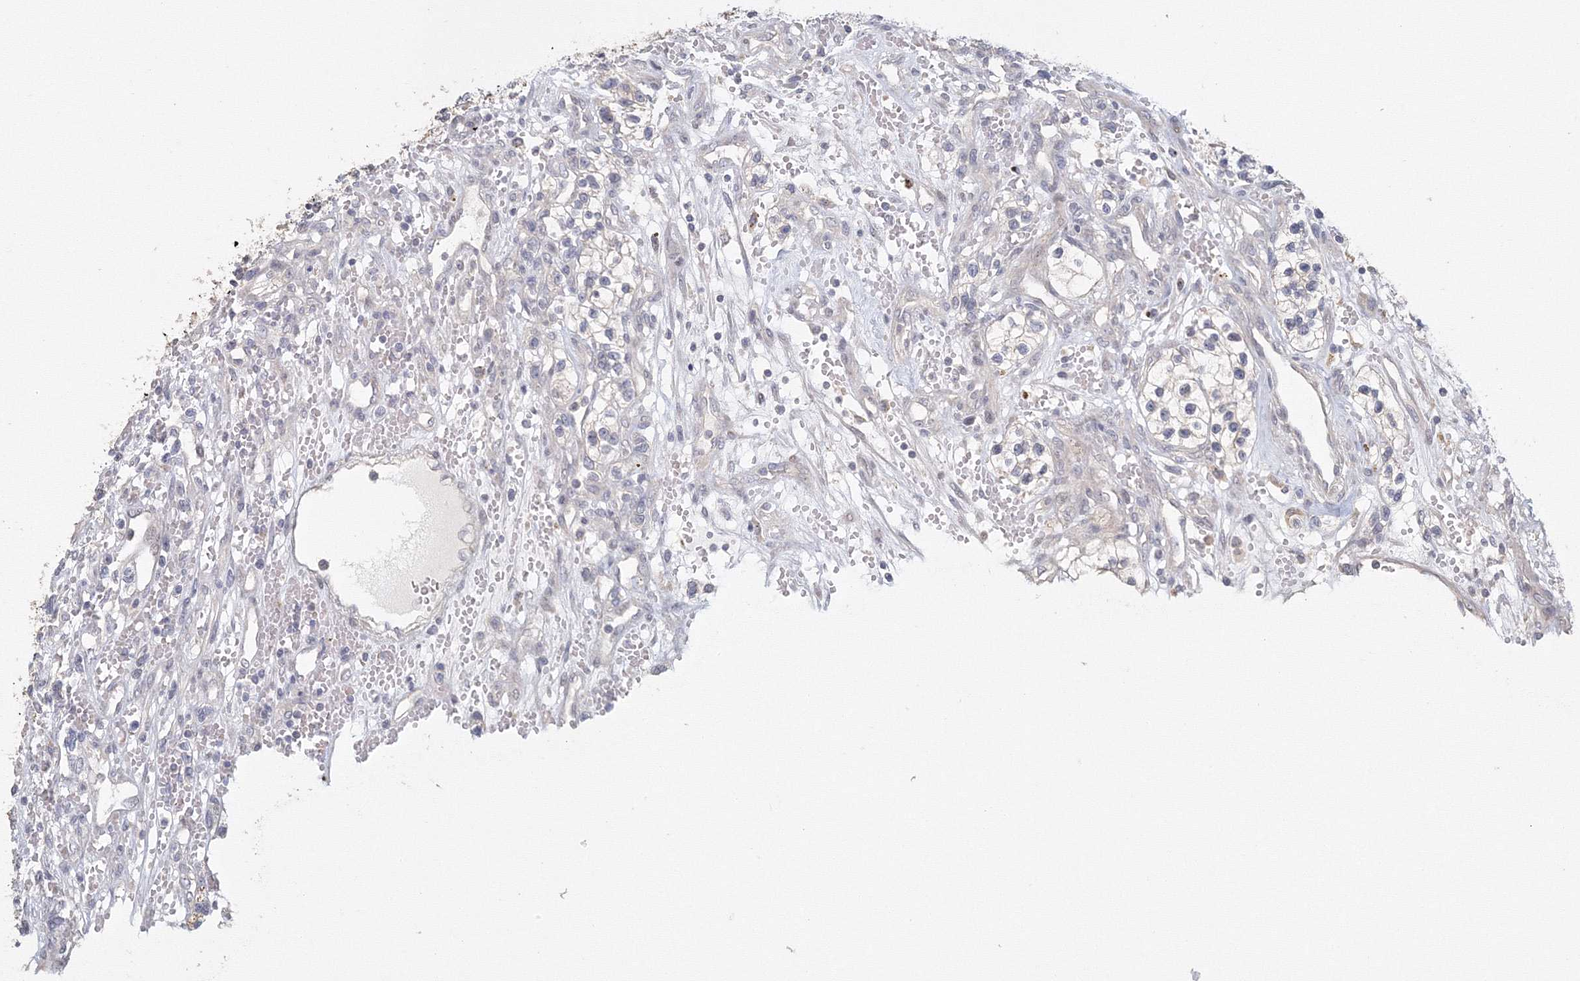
{"staining": {"intensity": "negative", "quantity": "none", "location": "none"}, "tissue": "renal cancer", "cell_type": "Tumor cells", "image_type": "cancer", "snomed": [{"axis": "morphology", "description": "Adenocarcinoma, NOS"}, {"axis": "topography", "description": "Kidney"}], "caption": "The immunohistochemistry (IHC) photomicrograph has no significant staining in tumor cells of renal adenocarcinoma tissue.", "gene": "TACC2", "patient": {"sex": "female", "age": 57}}